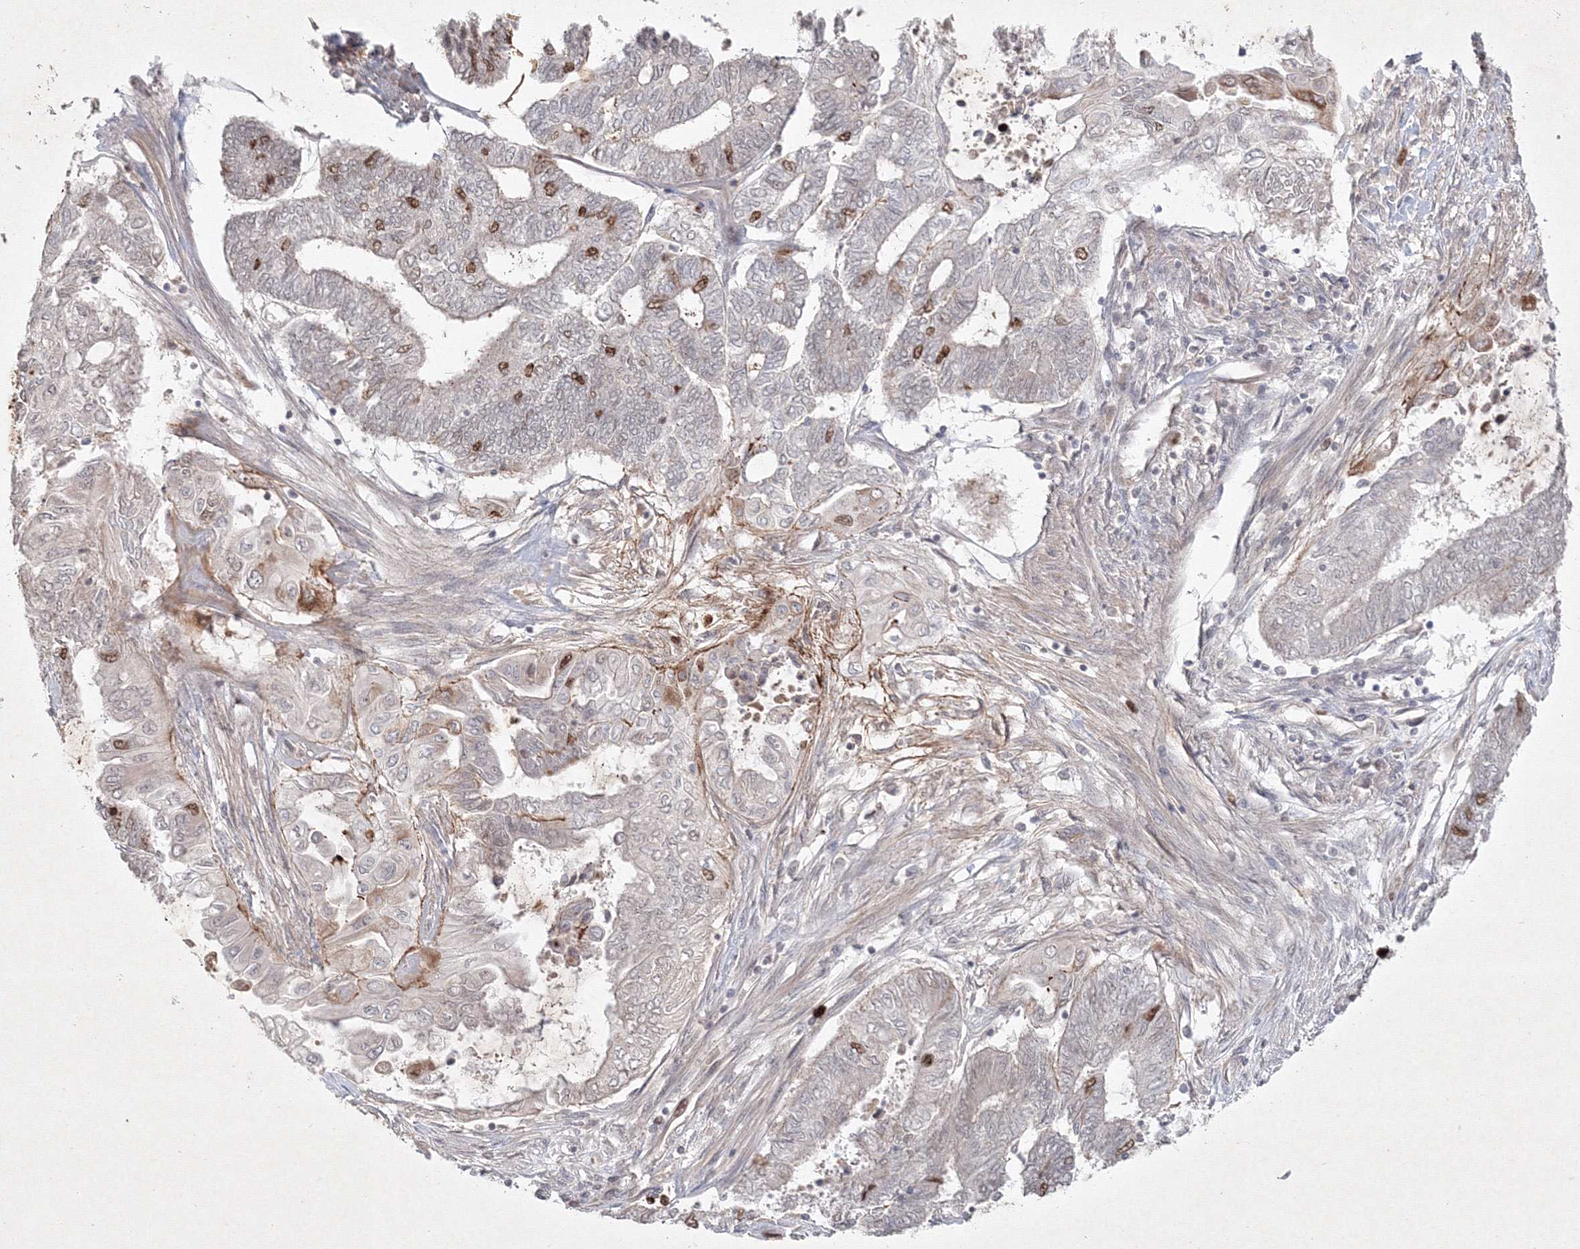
{"staining": {"intensity": "moderate", "quantity": "<25%", "location": "nuclear"}, "tissue": "endometrial cancer", "cell_type": "Tumor cells", "image_type": "cancer", "snomed": [{"axis": "morphology", "description": "Adenocarcinoma, NOS"}, {"axis": "topography", "description": "Uterus"}, {"axis": "topography", "description": "Endometrium"}], "caption": "A brown stain shows moderate nuclear staining of a protein in human adenocarcinoma (endometrial) tumor cells.", "gene": "KIF20A", "patient": {"sex": "female", "age": 70}}